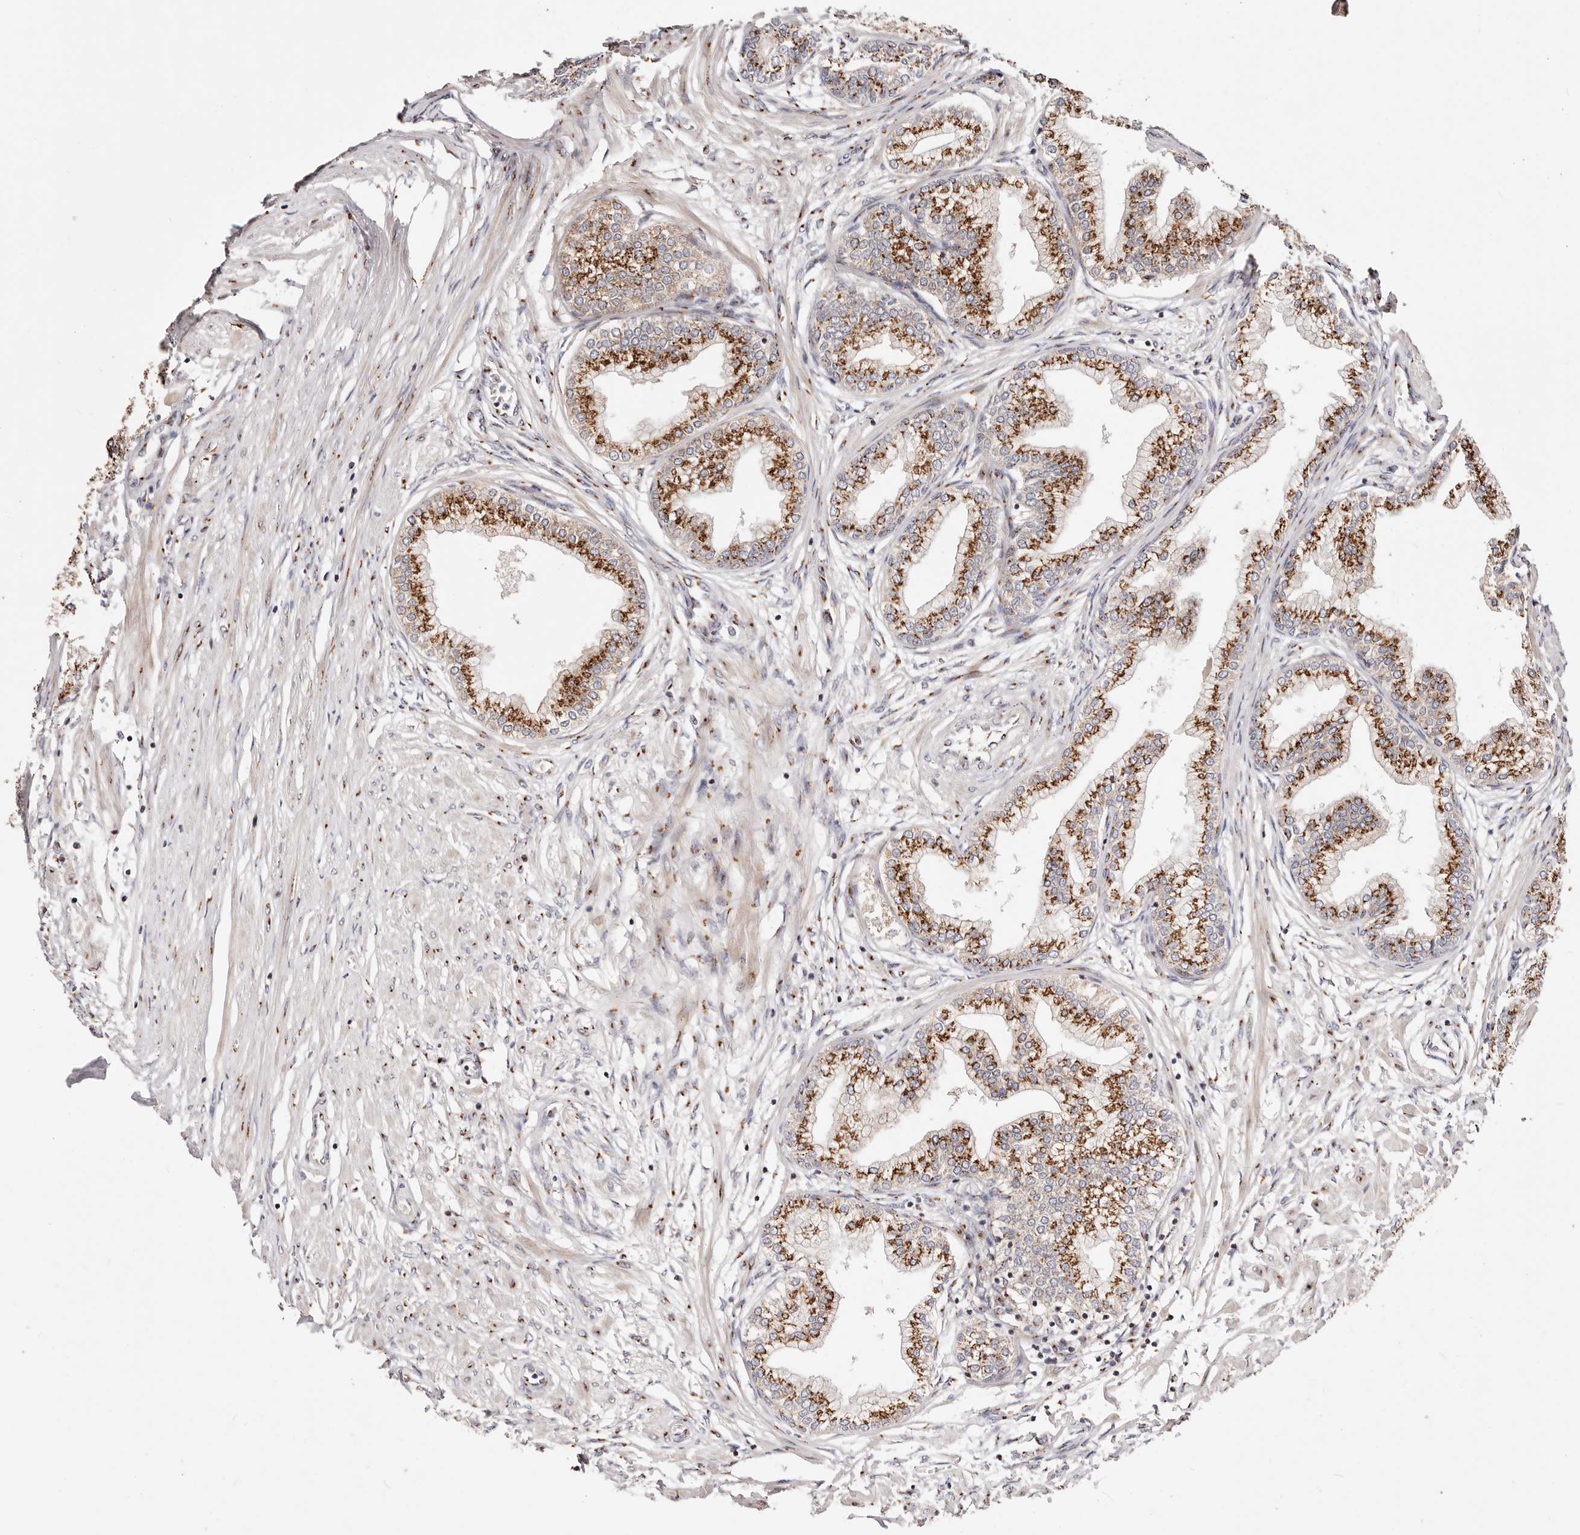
{"staining": {"intensity": "strong", "quantity": ">75%", "location": "cytoplasmic/membranous"}, "tissue": "prostate", "cell_type": "Glandular cells", "image_type": "normal", "snomed": [{"axis": "morphology", "description": "Normal tissue, NOS"}, {"axis": "morphology", "description": "Urothelial carcinoma, Low grade"}, {"axis": "topography", "description": "Urinary bladder"}, {"axis": "topography", "description": "Prostate"}], "caption": "Strong cytoplasmic/membranous expression is seen in approximately >75% of glandular cells in unremarkable prostate.", "gene": "MAPK6", "patient": {"sex": "male", "age": 60}}